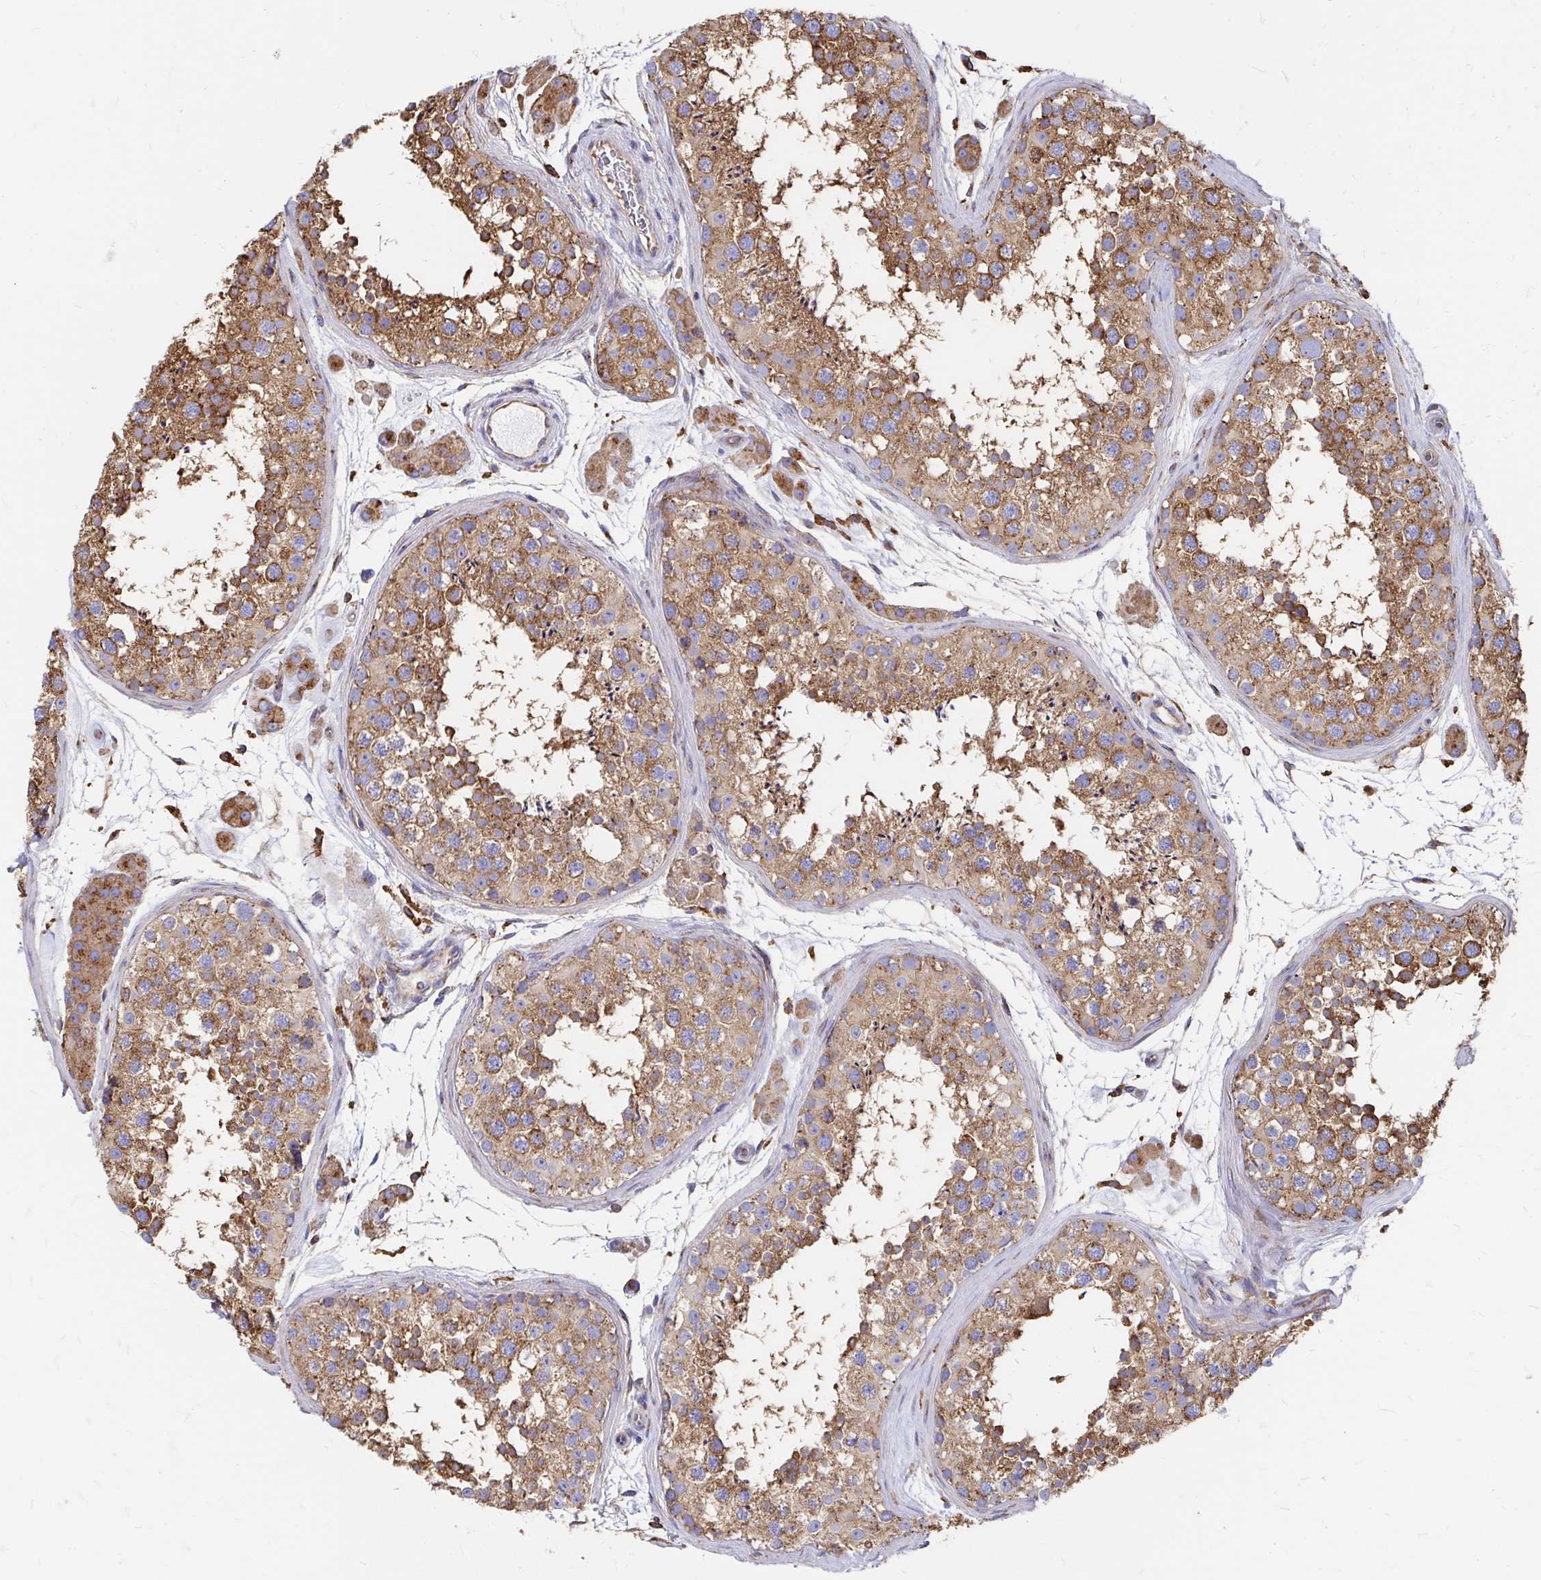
{"staining": {"intensity": "moderate", "quantity": ">75%", "location": "cytoplasmic/membranous"}, "tissue": "testis", "cell_type": "Cells in seminiferous ducts", "image_type": "normal", "snomed": [{"axis": "morphology", "description": "Normal tissue, NOS"}, {"axis": "topography", "description": "Testis"}], "caption": "Immunohistochemistry (IHC) (DAB (3,3'-diaminobenzidine)) staining of normal testis exhibits moderate cytoplasmic/membranous protein staining in approximately >75% of cells in seminiferous ducts.", "gene": "CLTC", "patient": {"sex": "male", "age": 41}}